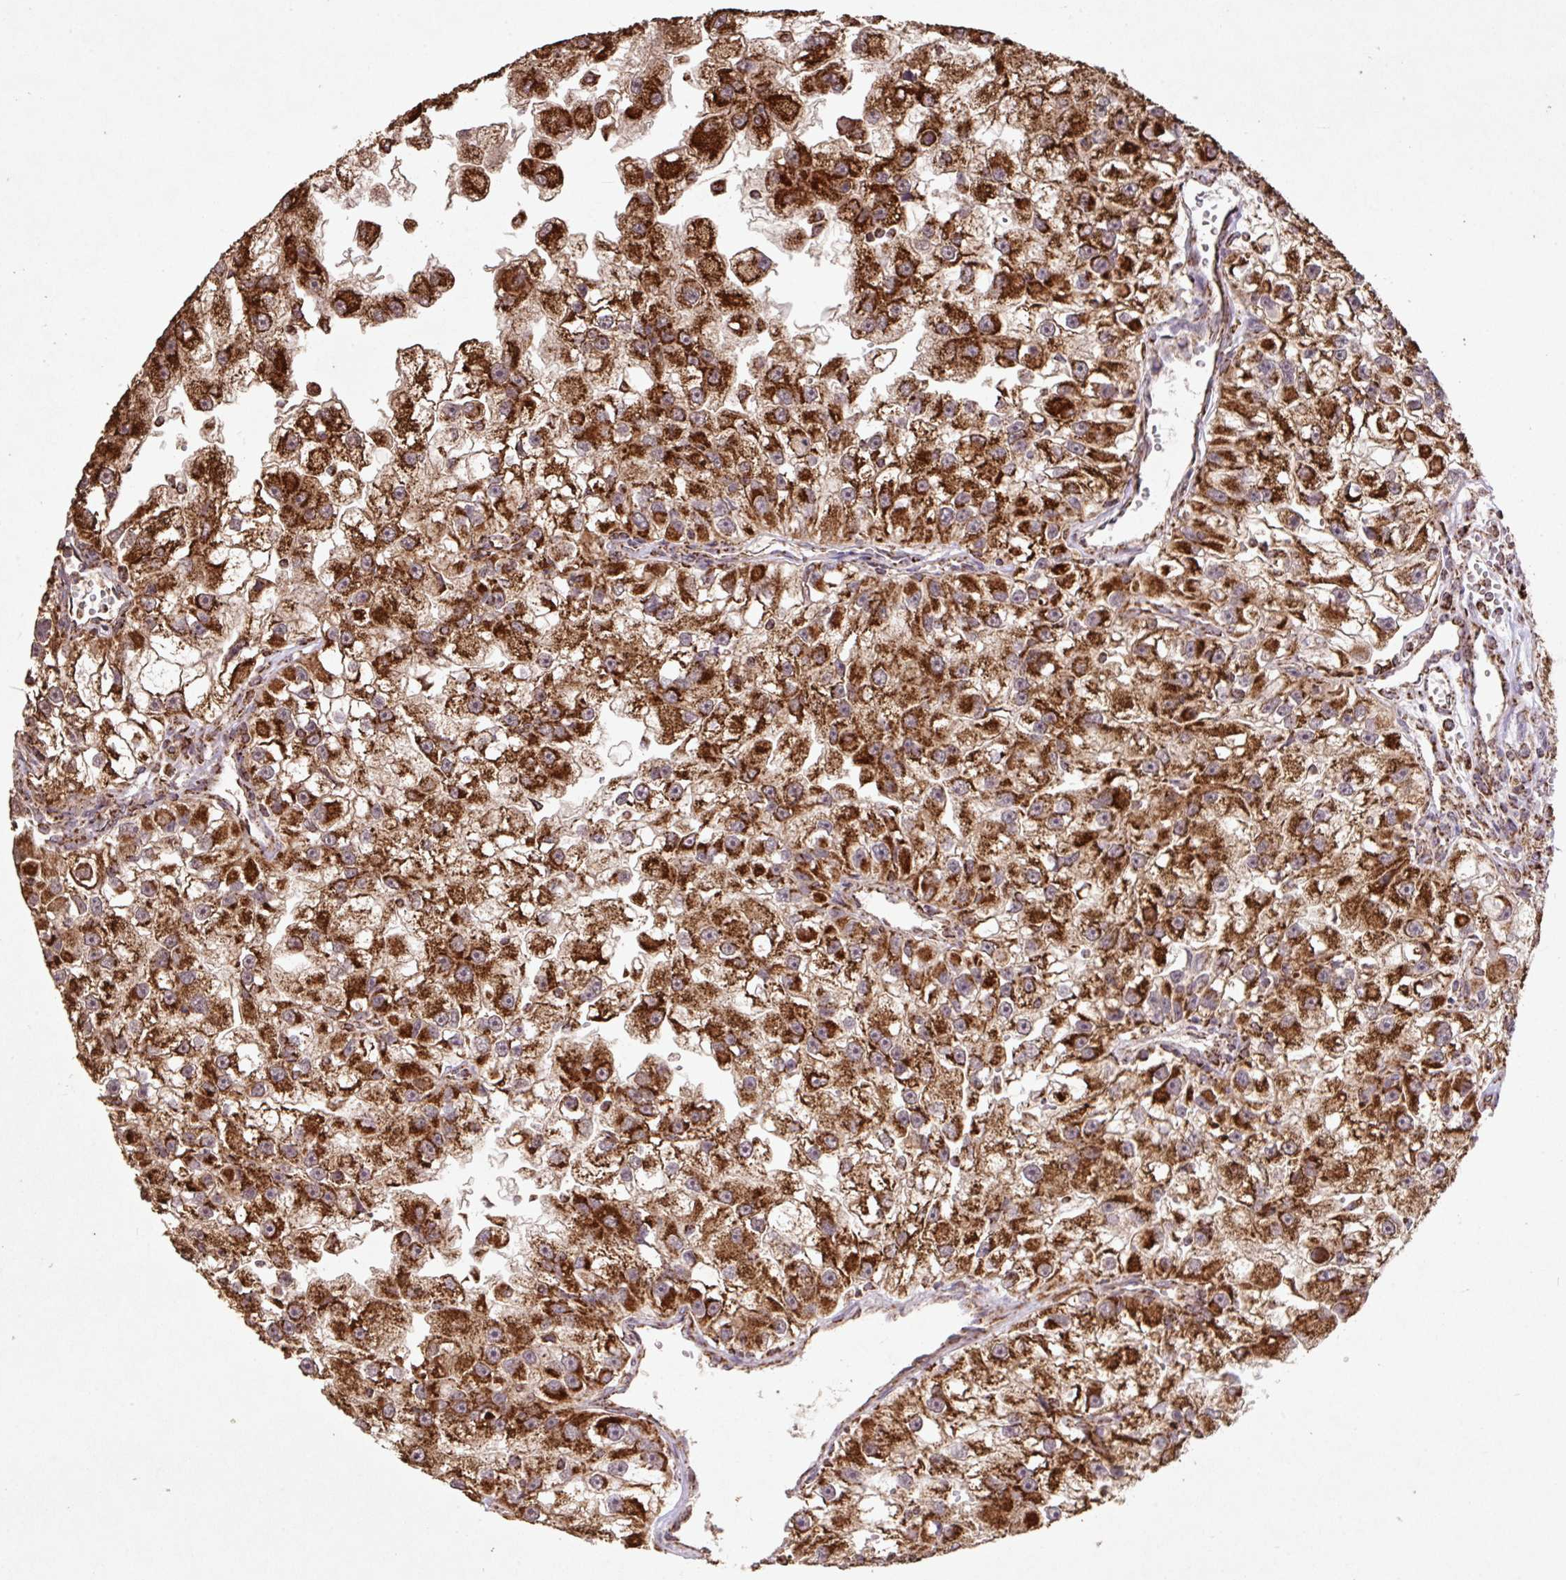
{"staining": {"intensity": "strong", "quantity": ">75%", "location": "cytoplasmic/membranous"}, "tissue": "renal cancer", "cell_type": "Tumor cells", "image_type": "cancer", "snomed": [{"axis": "morphology", "description": "Adenocarcinoma, NOS"}, {"axis": "topography", "description": "Kidney"}], "caption": "Immunohistochemistry (IHC) photomicrograph of human adenocarcinoma (renal) stained for a protein (brown), which displays high levels of strong cytoplasmic/membranous staining in about >75% of tumor cells.", "gene": "ATP5F1A", "patient": {"sex": "male", "age": 63}}